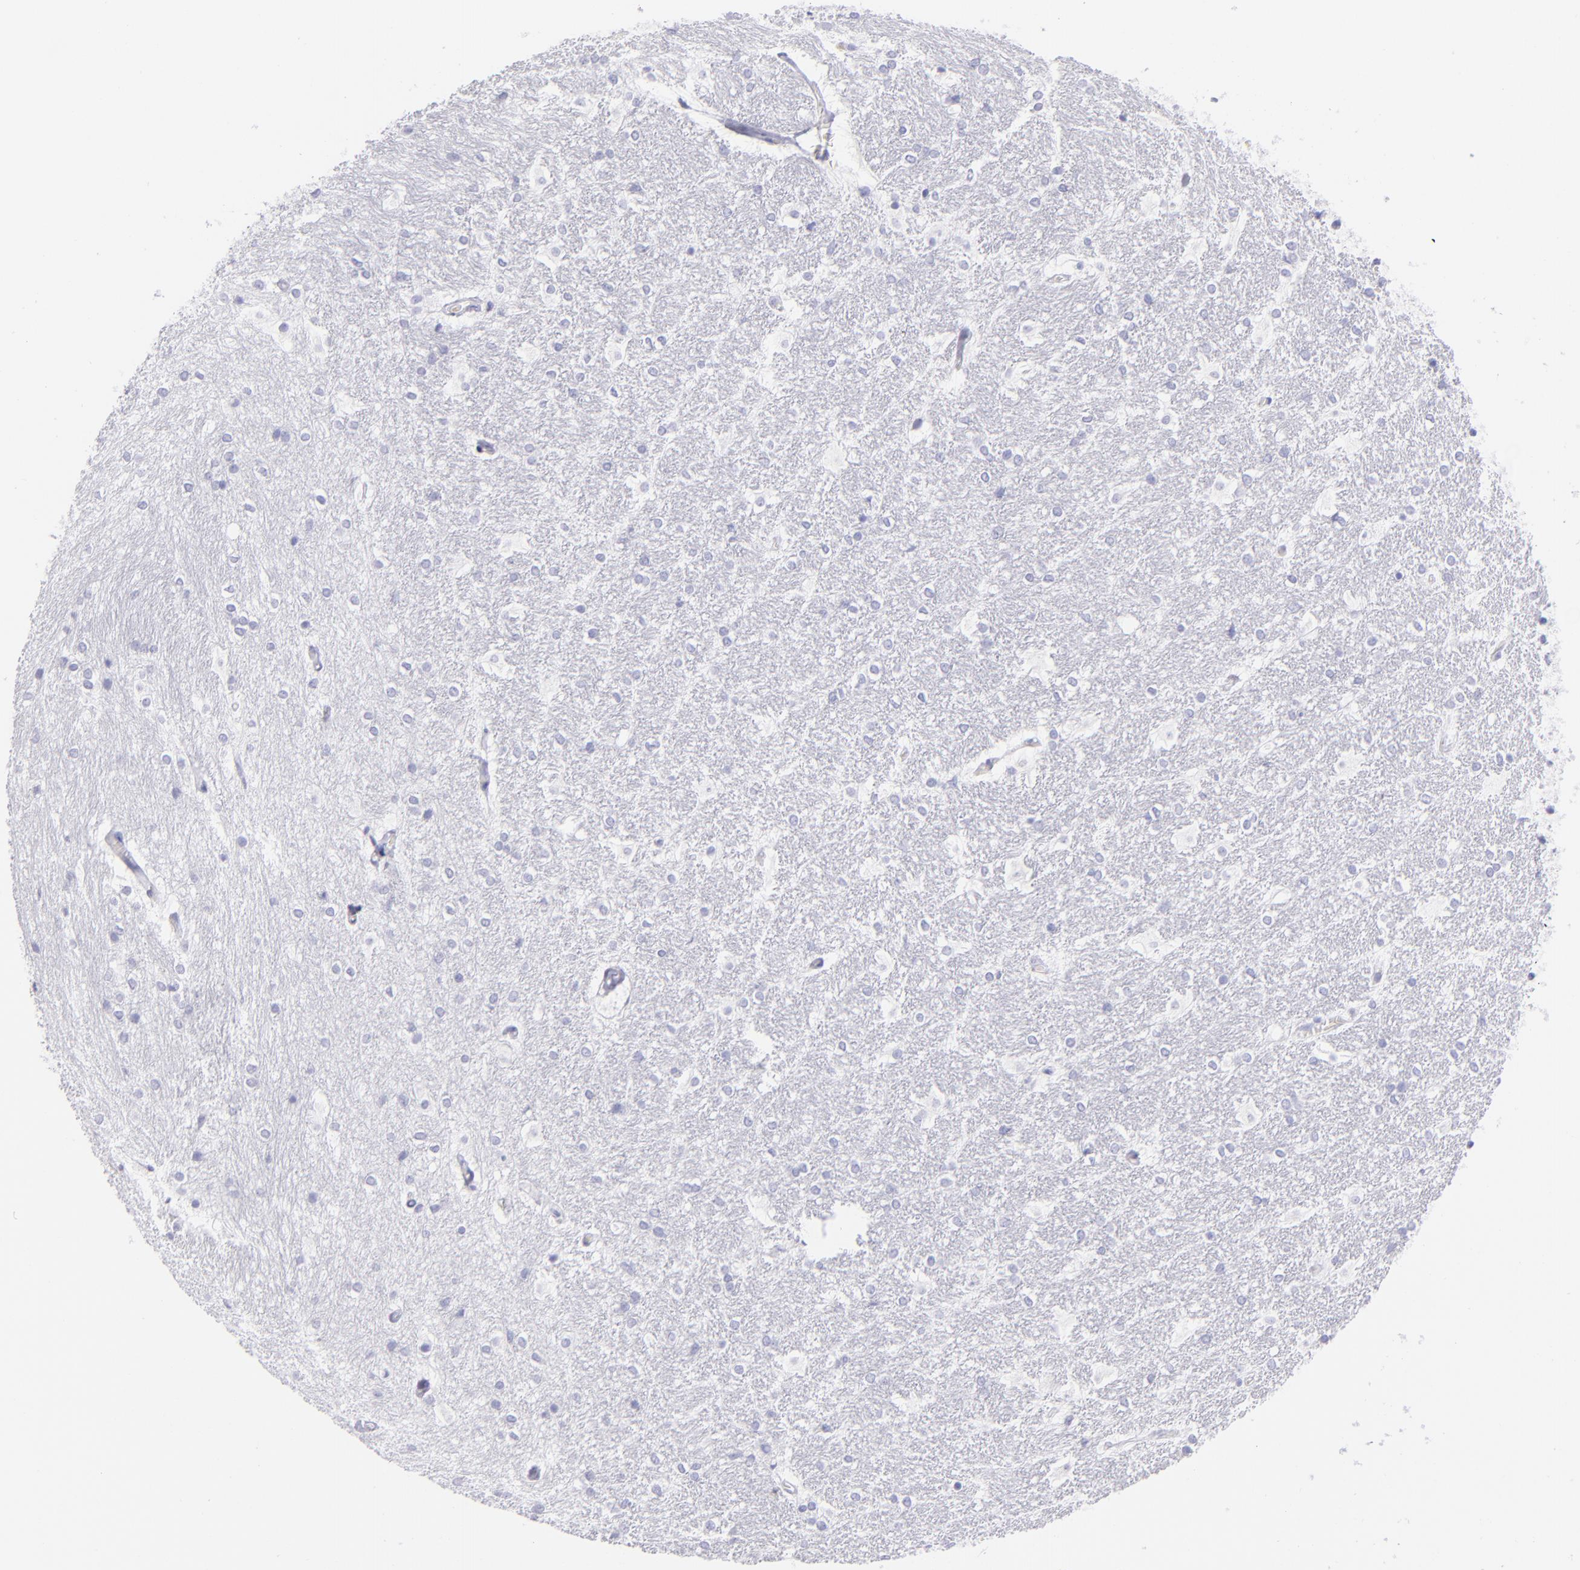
{"staining": {"intensity": "negative", "quantity": "none", "location": "none"}, "tissue": "hippocampus", "cell_type": "Glial cells", "image_type": "normal", "snomed": [{"axis": "morphology", "description": "Normal tissue, NOS"}, {"axis": "topography", "description": "Hippocampus"}], "caption": "Immunohistochemistry histopathology image of normal hippocampus: human hippocampus stained with DAB (3,3'-diaminobenzidine) reveals no significant protein positivity in glial cells. (Stains: DAB (3,3'-diaminobenzidine) IHC with hematoxylin counter stain, Microscopy: brightfield microscopy at high magnification).", "gene": "PRPH", "patient": {"sex": "female", "age": 19}}